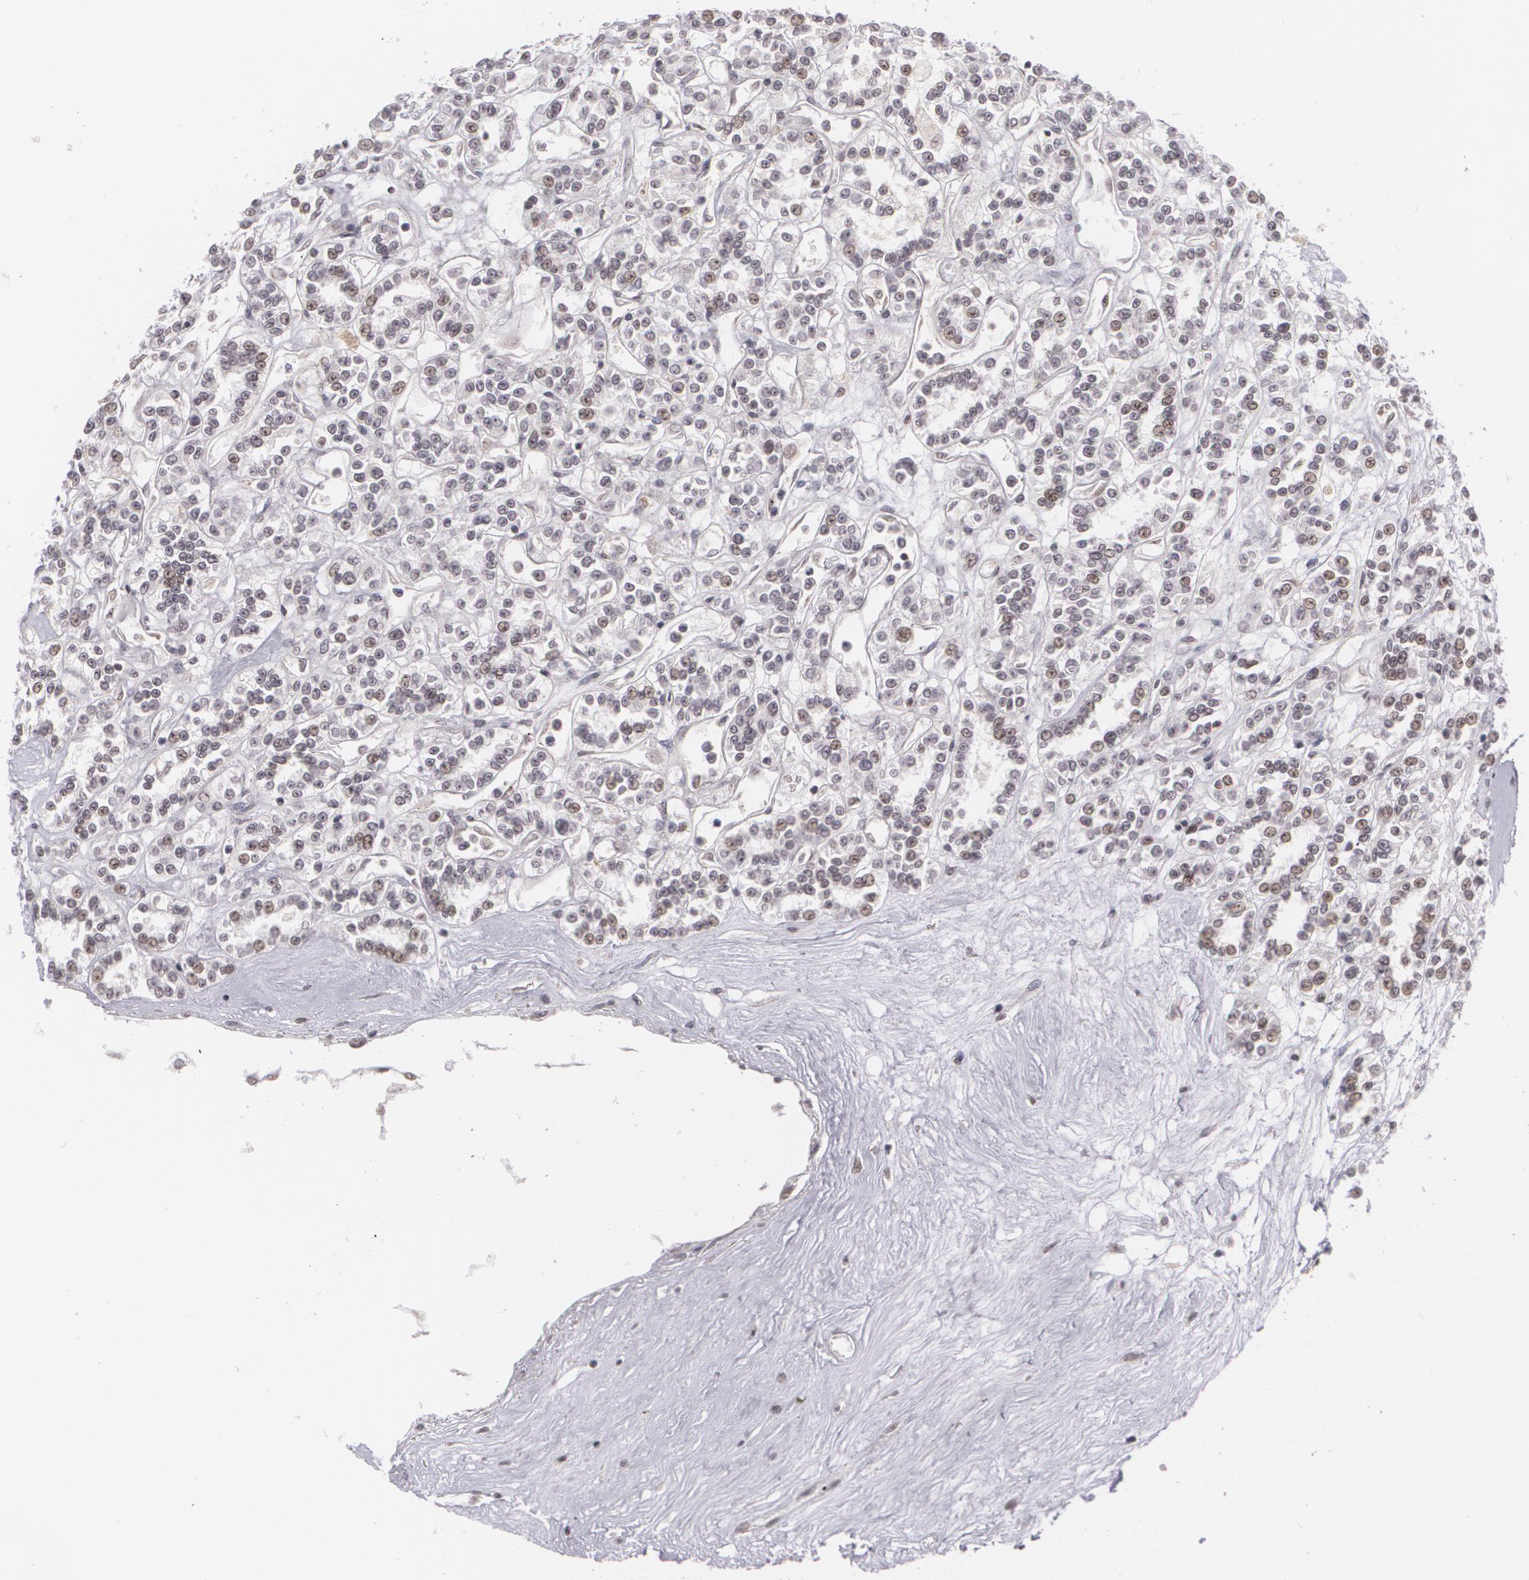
{"staining": {"intensity": "weak", "quantity": "<25%", "location": "nuclear"}, "tissue": "renal cancer", "cell_type": "Tumor cells", "image_type": "cancer", "snomed": [{"axis": "morphology", "description": "Adenocarcinoma, NOS"}, {"axis": "topography", "description": "Kidney"}], "caption": "Immunohistochemistry photomicrograph of human renal adenocarcinoma stained for a protein (brown), which exhibits no expression in tumor cells. (DAB immunohistochemistry, high magnification).", "gene": "RRP7A", "patient": {"sex": "female", "age": 76}}